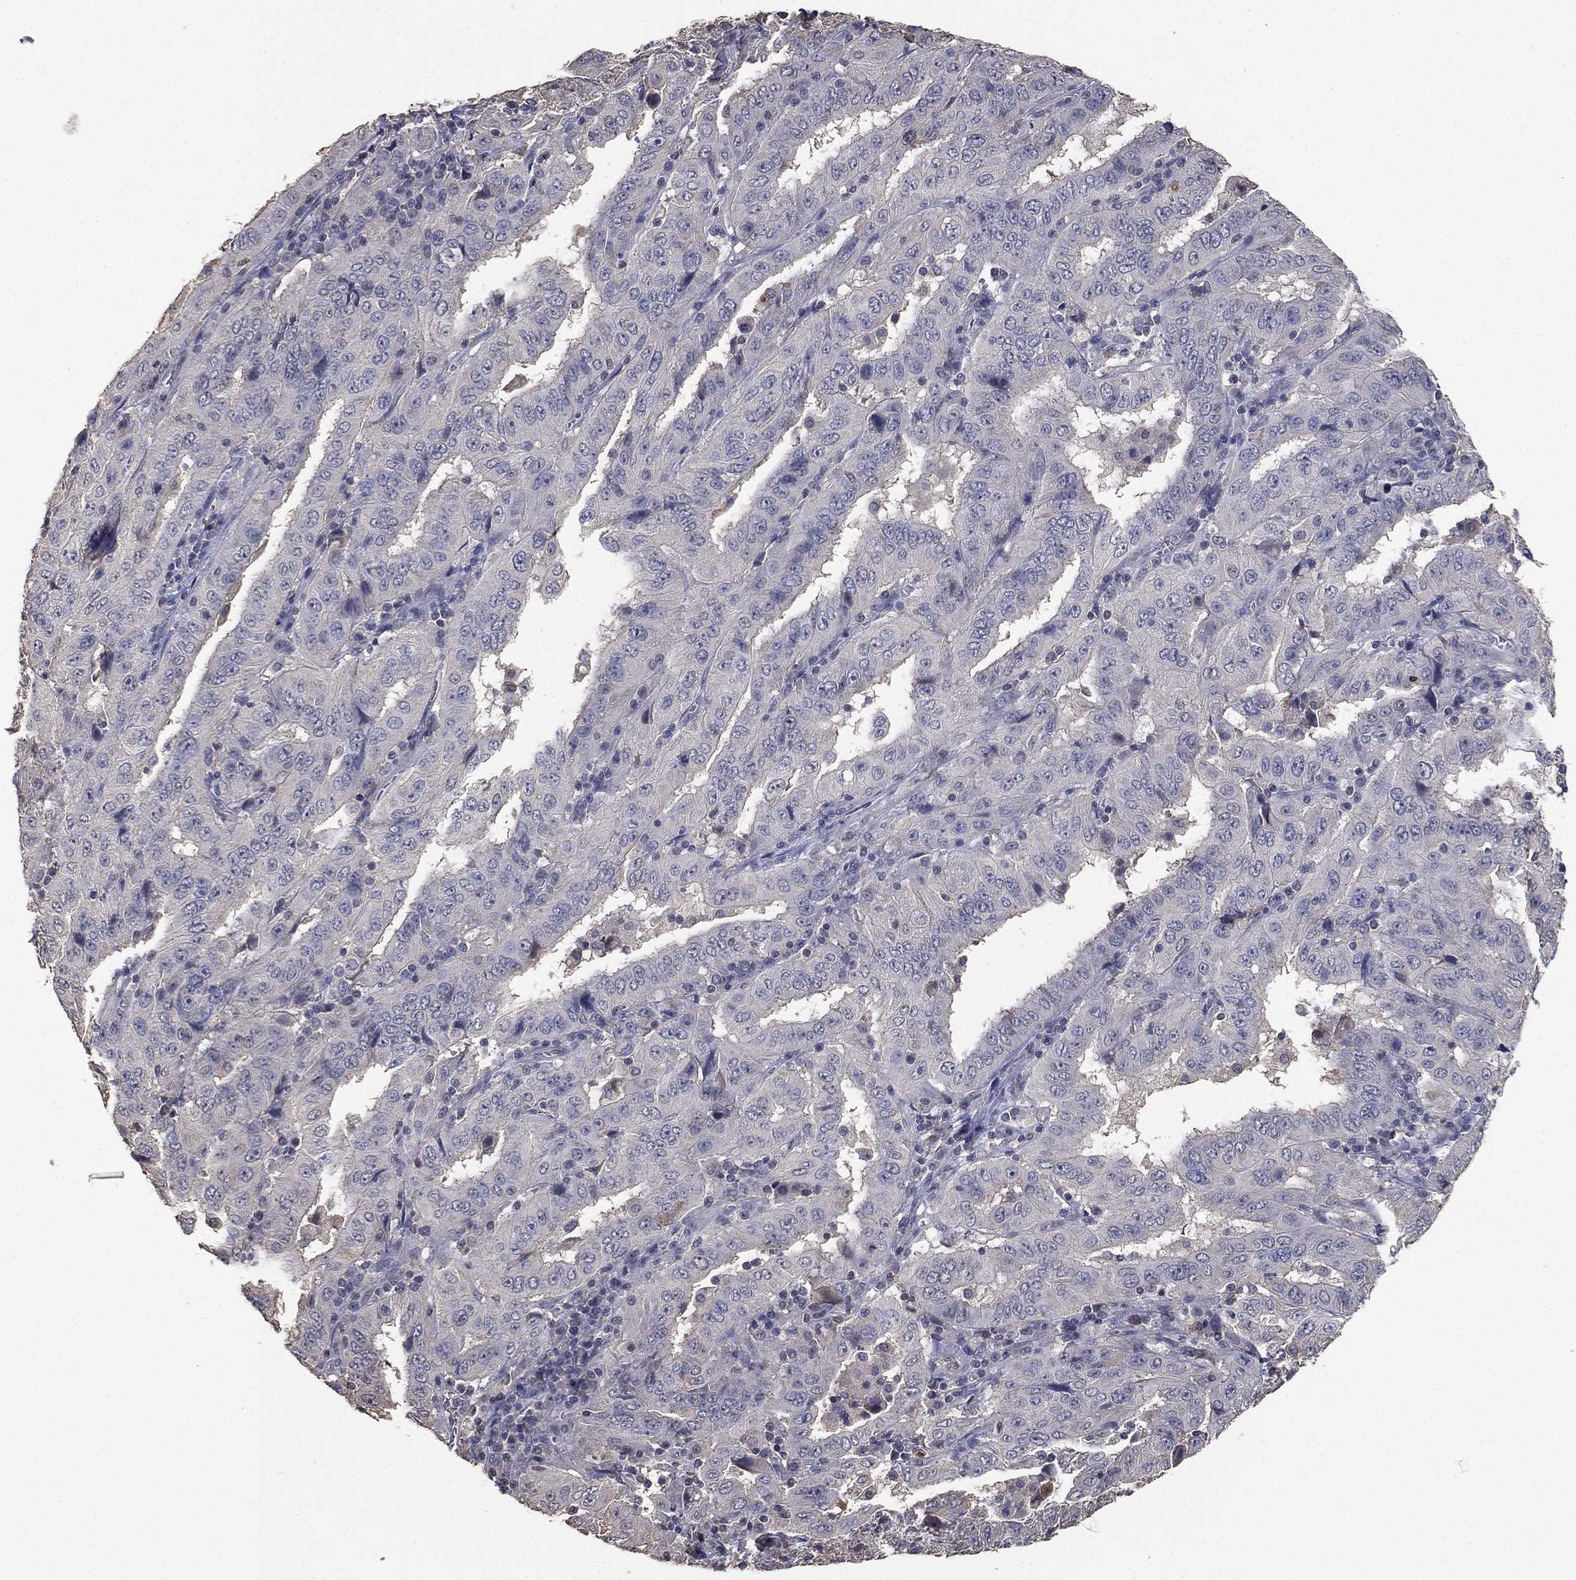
{"staining": {"intensity": "negative", "quantity": "none", "location": "none"}, "tissue": "pancreatic cancer", "cell_type": "Tumor cells", "image_type": "cancer", "snomed": [{"axis": "morphology", "description": "Adenocarcinoma, NOS"}, {"axis": "topography", "description": "Pancreas"}], "caption": "IHC histopathology image of pancreatic cancer stained for a protein (brown), which reveals no staining in tumor cells. (Immunohistochemistry (ihc), brightfield microscopy, high magnification).", "gene": "SNAP25", "patient": {"sex": "male", "age": 63}}